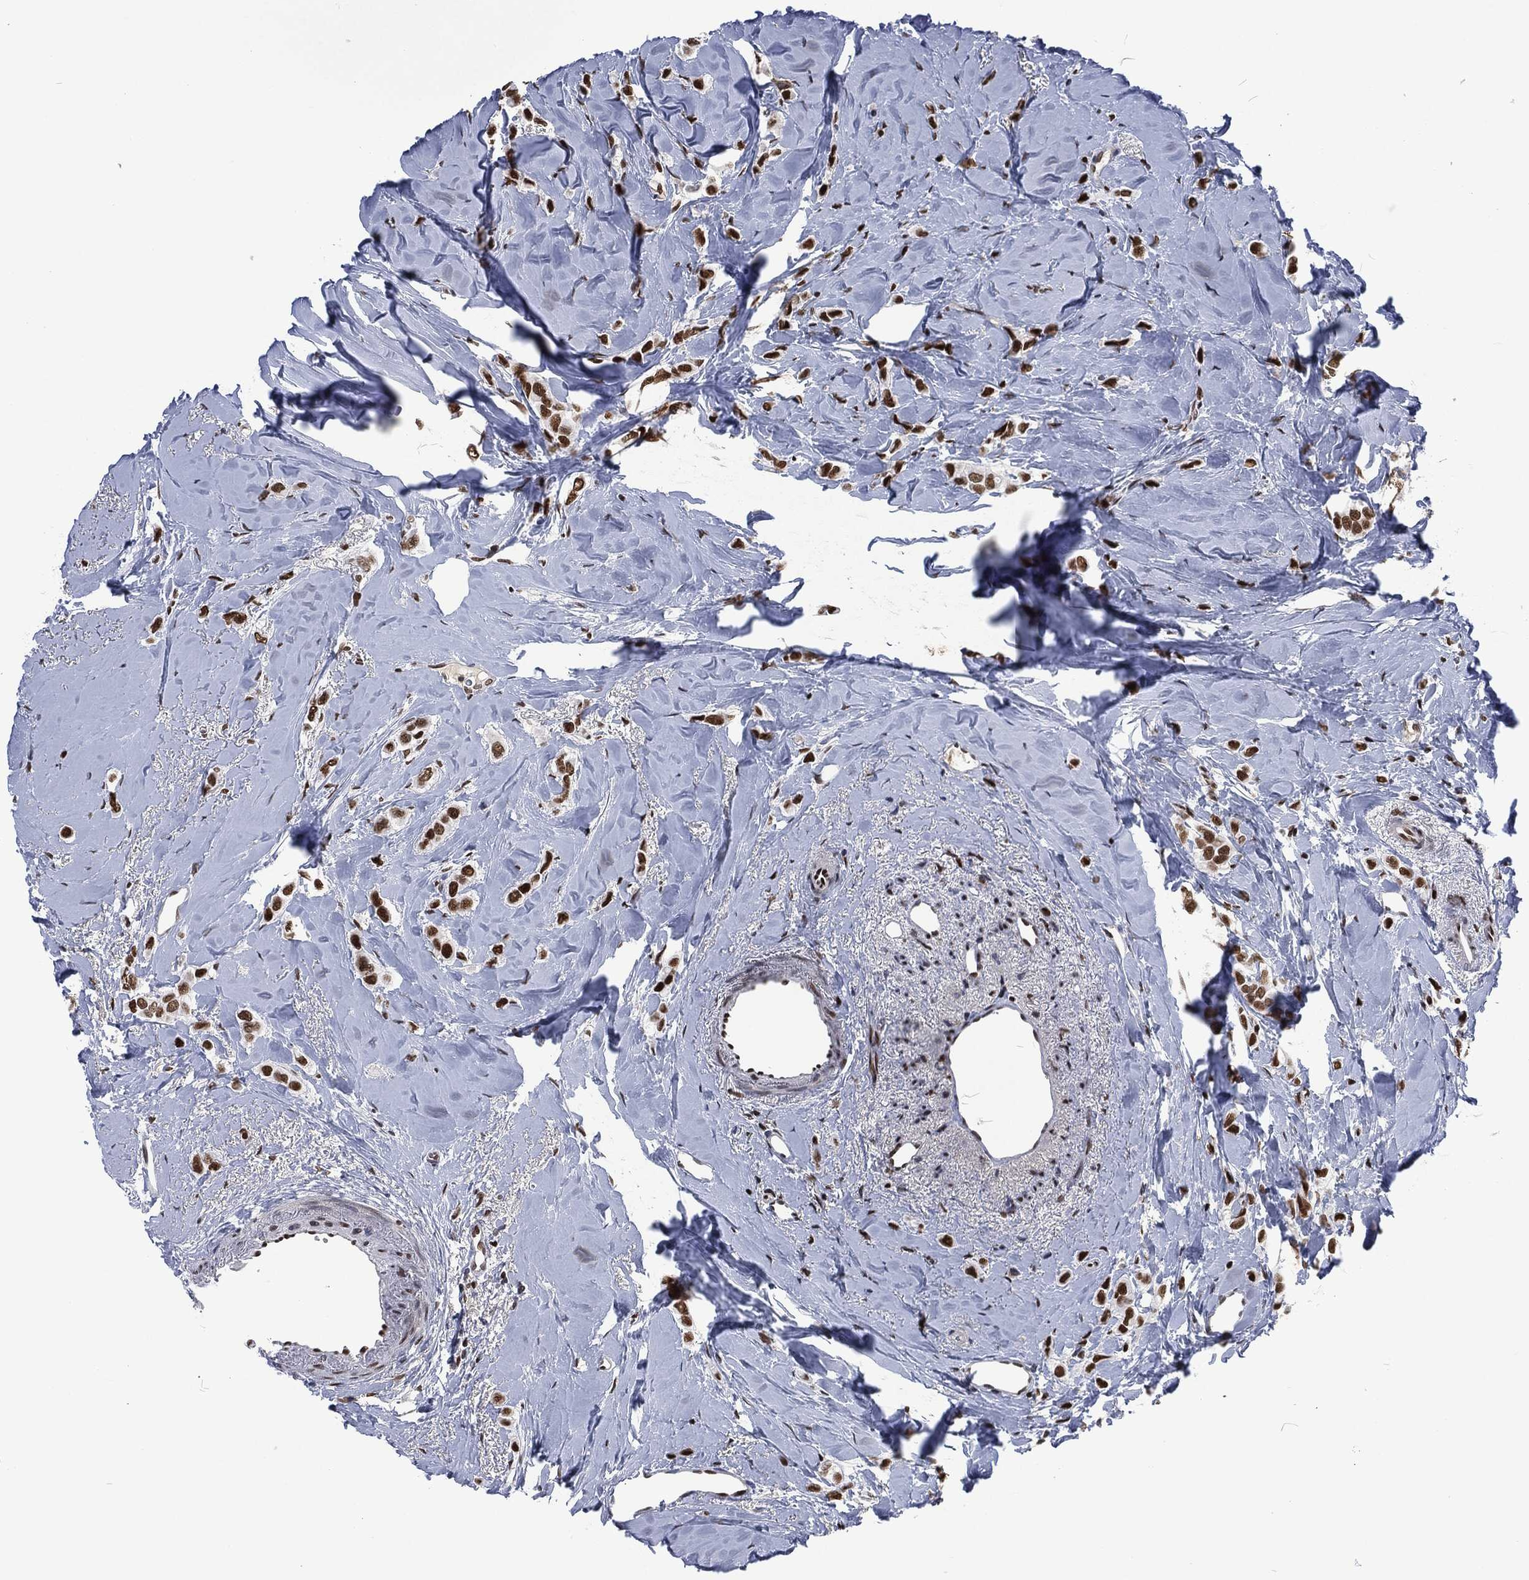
{"staining": {"intensity": "strong", "quantity": "25%-75%", "location": "nuclear"}, "tissue": "breast cancer", "cell_type": "Tumor cells", "image_type": "cancer", "snomed": [{"axis": "morphology", "description": "Lobular carcinoma"}, {"axis": "topography", "description": "Breast"}], "caption": "Immunohistochemical staining of breast lobular carcinoma displays high levels of strong nuclear protein staining in approximately 25%-75% of tumor cells.", "gene": "DCPS", "patient": {"sex": "female", "age": 66}}